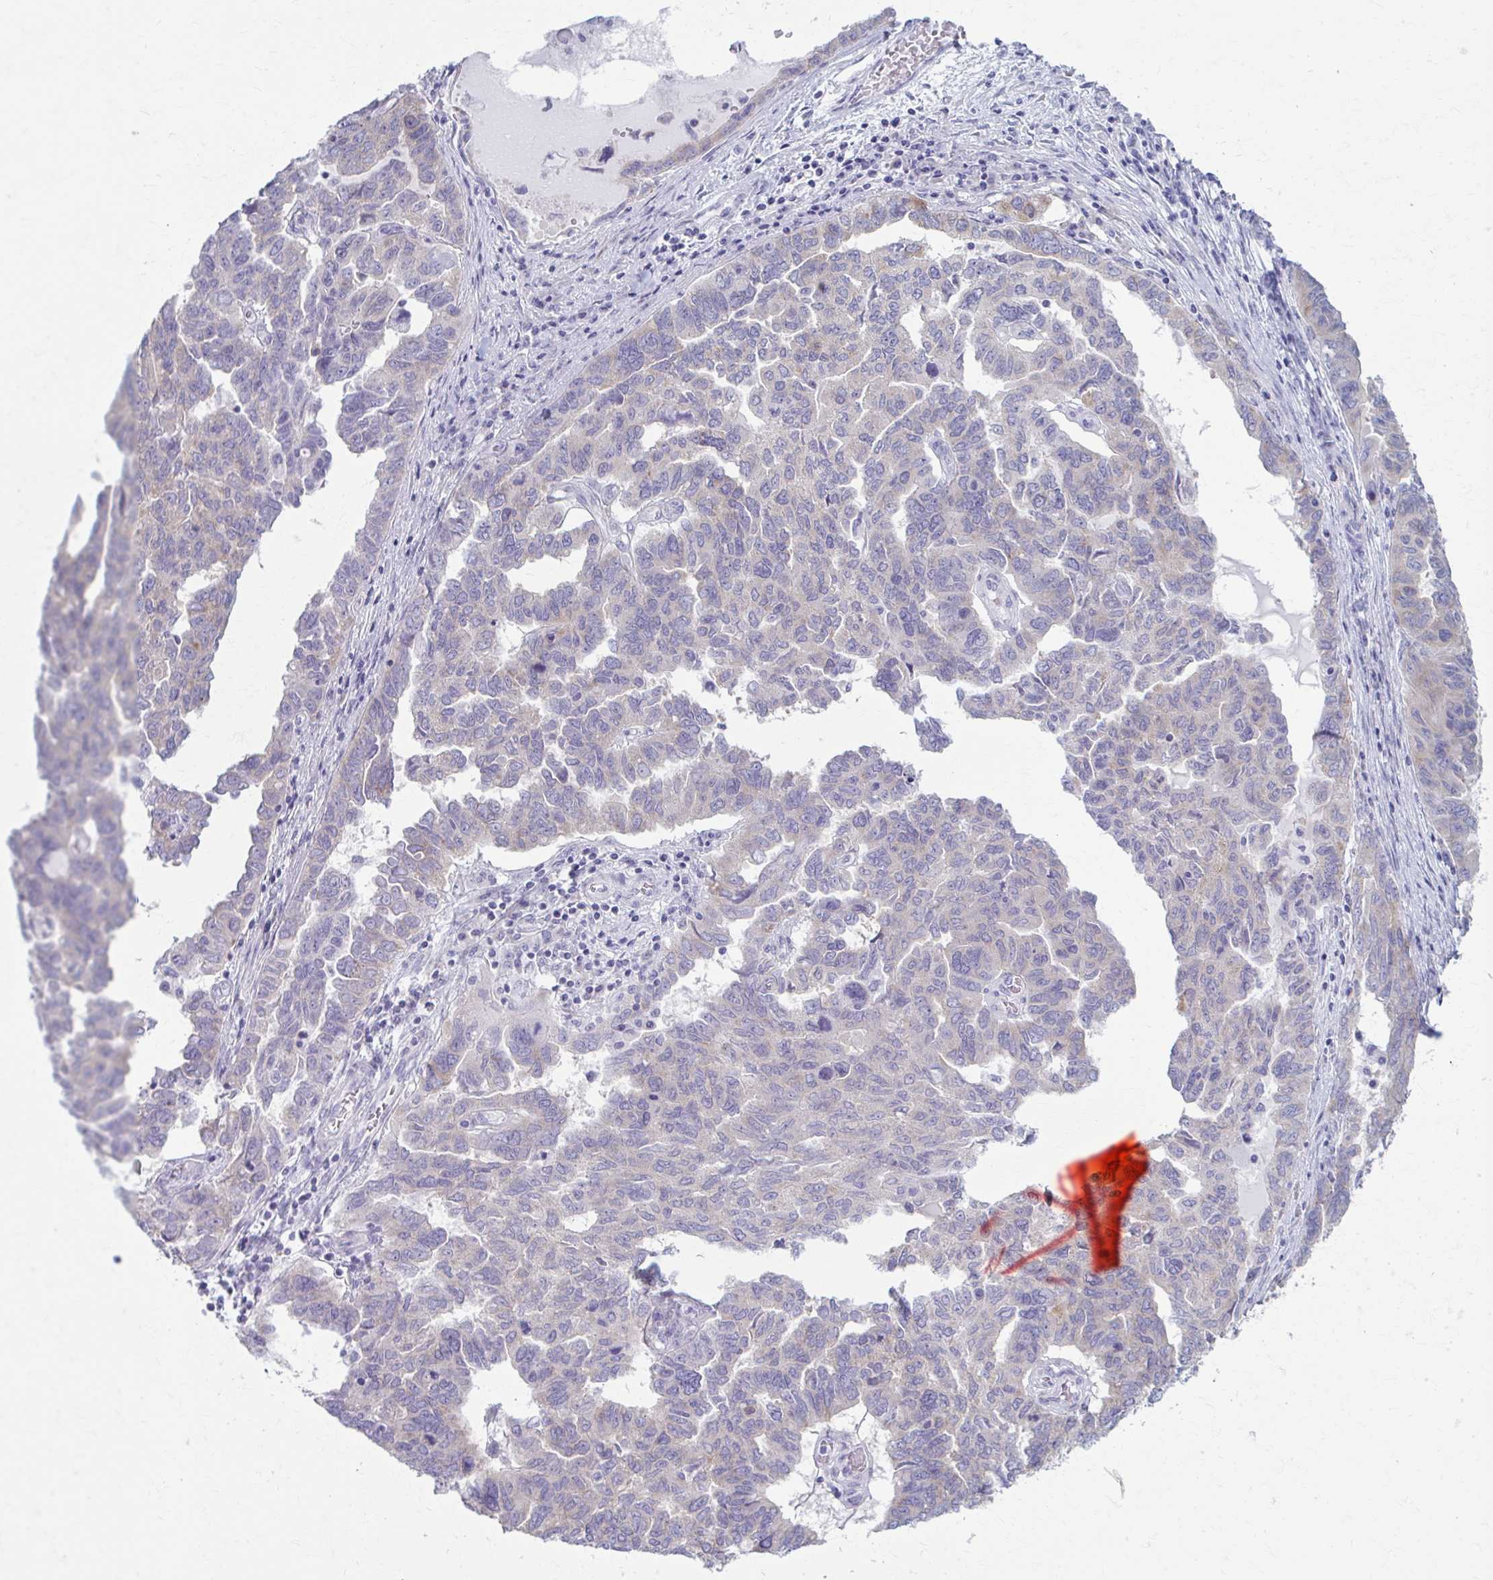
{"staining": {"intensity": "negative", "quantity": "none", "location": "none"}, "tissue": "ovarian cancer", "cell_type": "Tumor cells", "image_type": "cancer", "snomed": [{"axis": "morphology", "description": "Cystadenocarcinoma, serous, NOS"}, {"axis": "topography", "description": "Ovary"}], "caption": "High power microscopy micrograph of an immunohistochemistry photomicrograph of ovarian cancer, revealing no significant expression in tumor cells.", "gene": "PRKRA", "patient": {"sex": "female", "age": 64}}